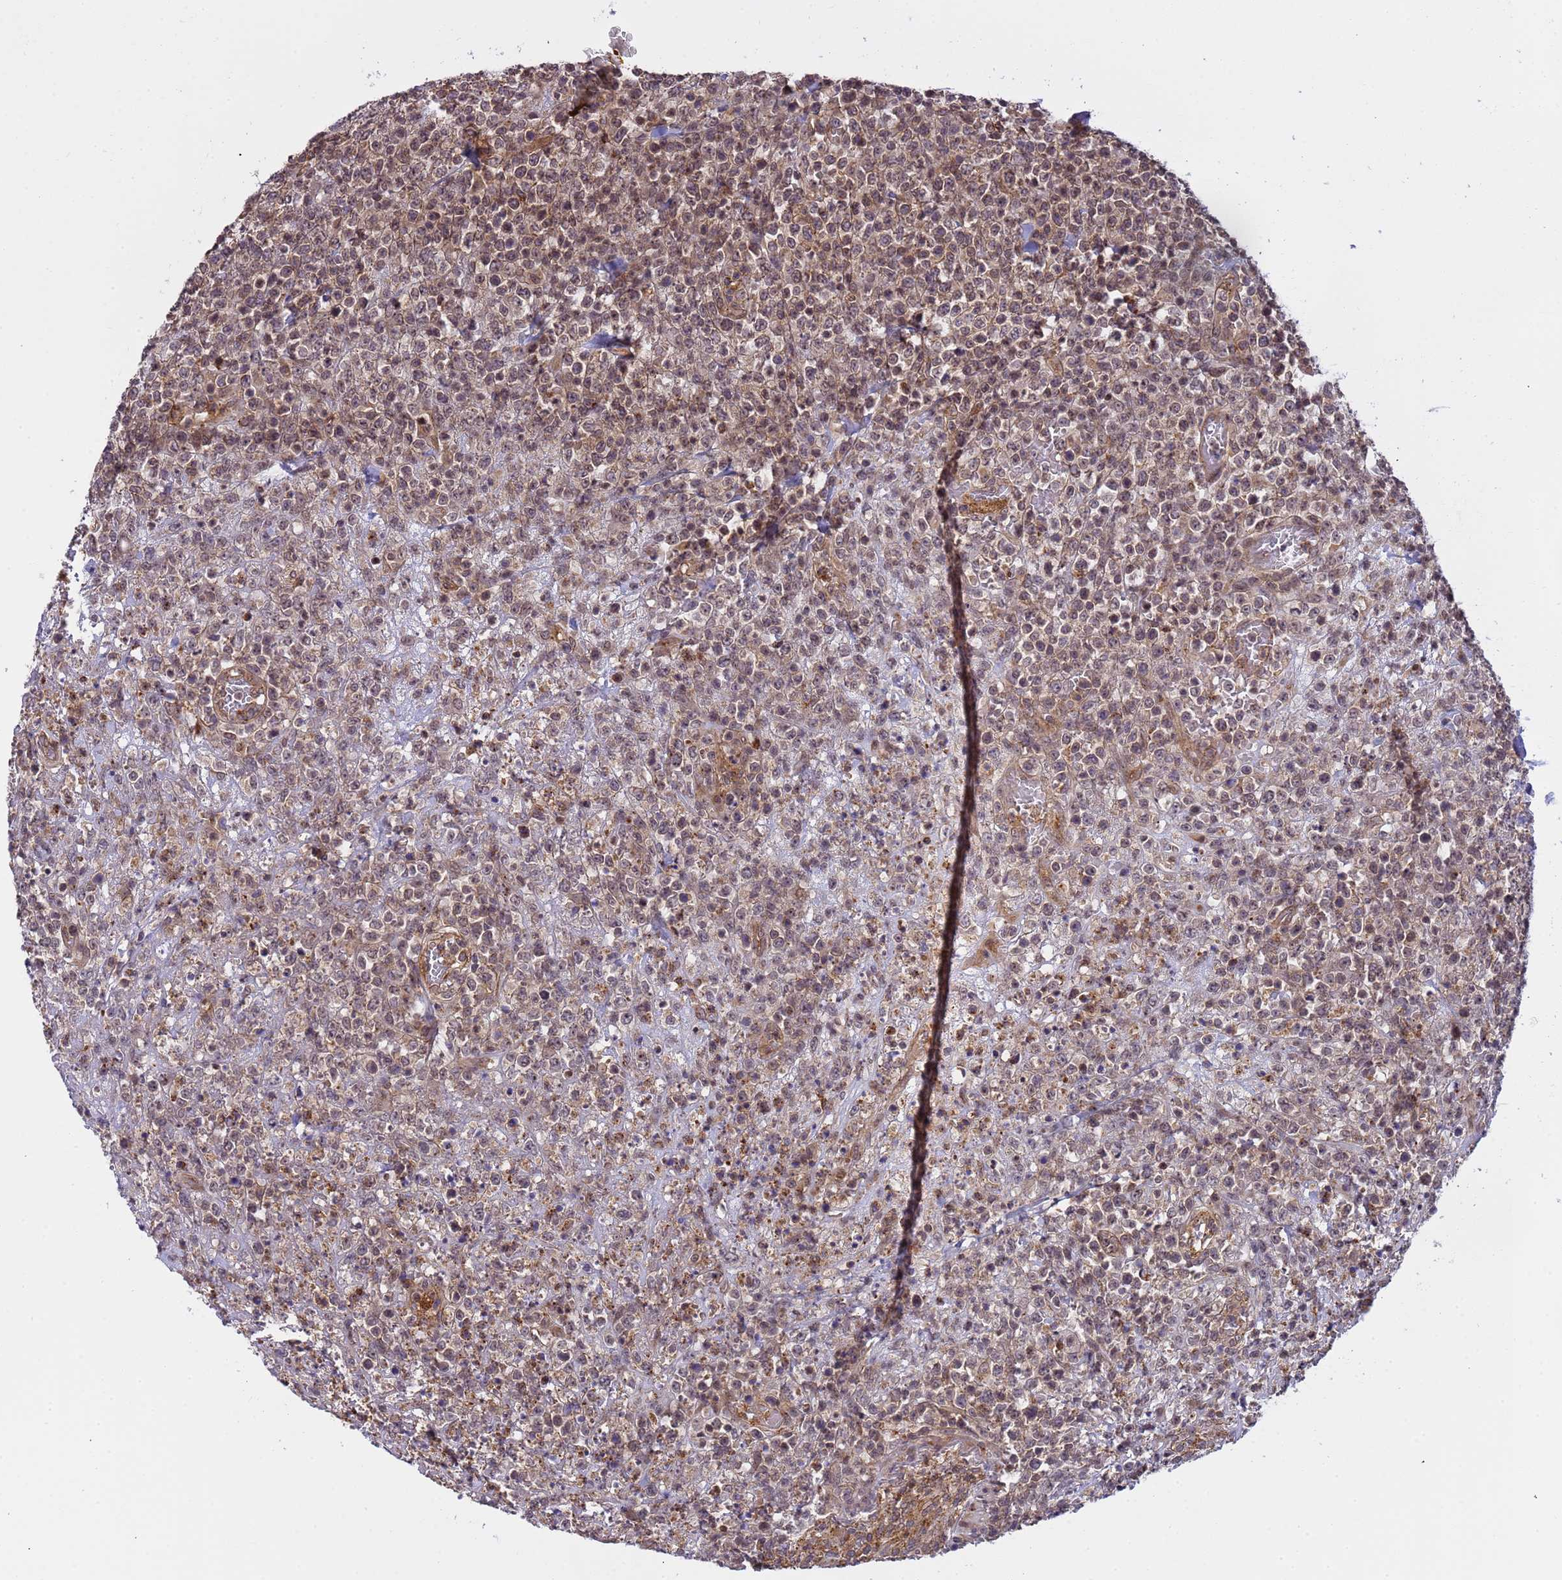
{"staining": {"intensity": "weak", "quantity": "25%-75%", "location": "nuclear"}, "tissue": "lymphoma", "cell_type": "Tumor cells", "image_type": "cancer", "snomed": [{"axis": "morphology", "description": "Malignant lymphoma, non-Hodgkin's type, High grade"}, {"axis": "topography", "description": "Colon"}], "caption": "Malignant lymphoma, non-Hodgkin's type (high-grade) stained for a protein reveals weak nuclear positivity in tumor cells.", "gene": "EMC2", "patient": {"sex": "female", "age": 53}}